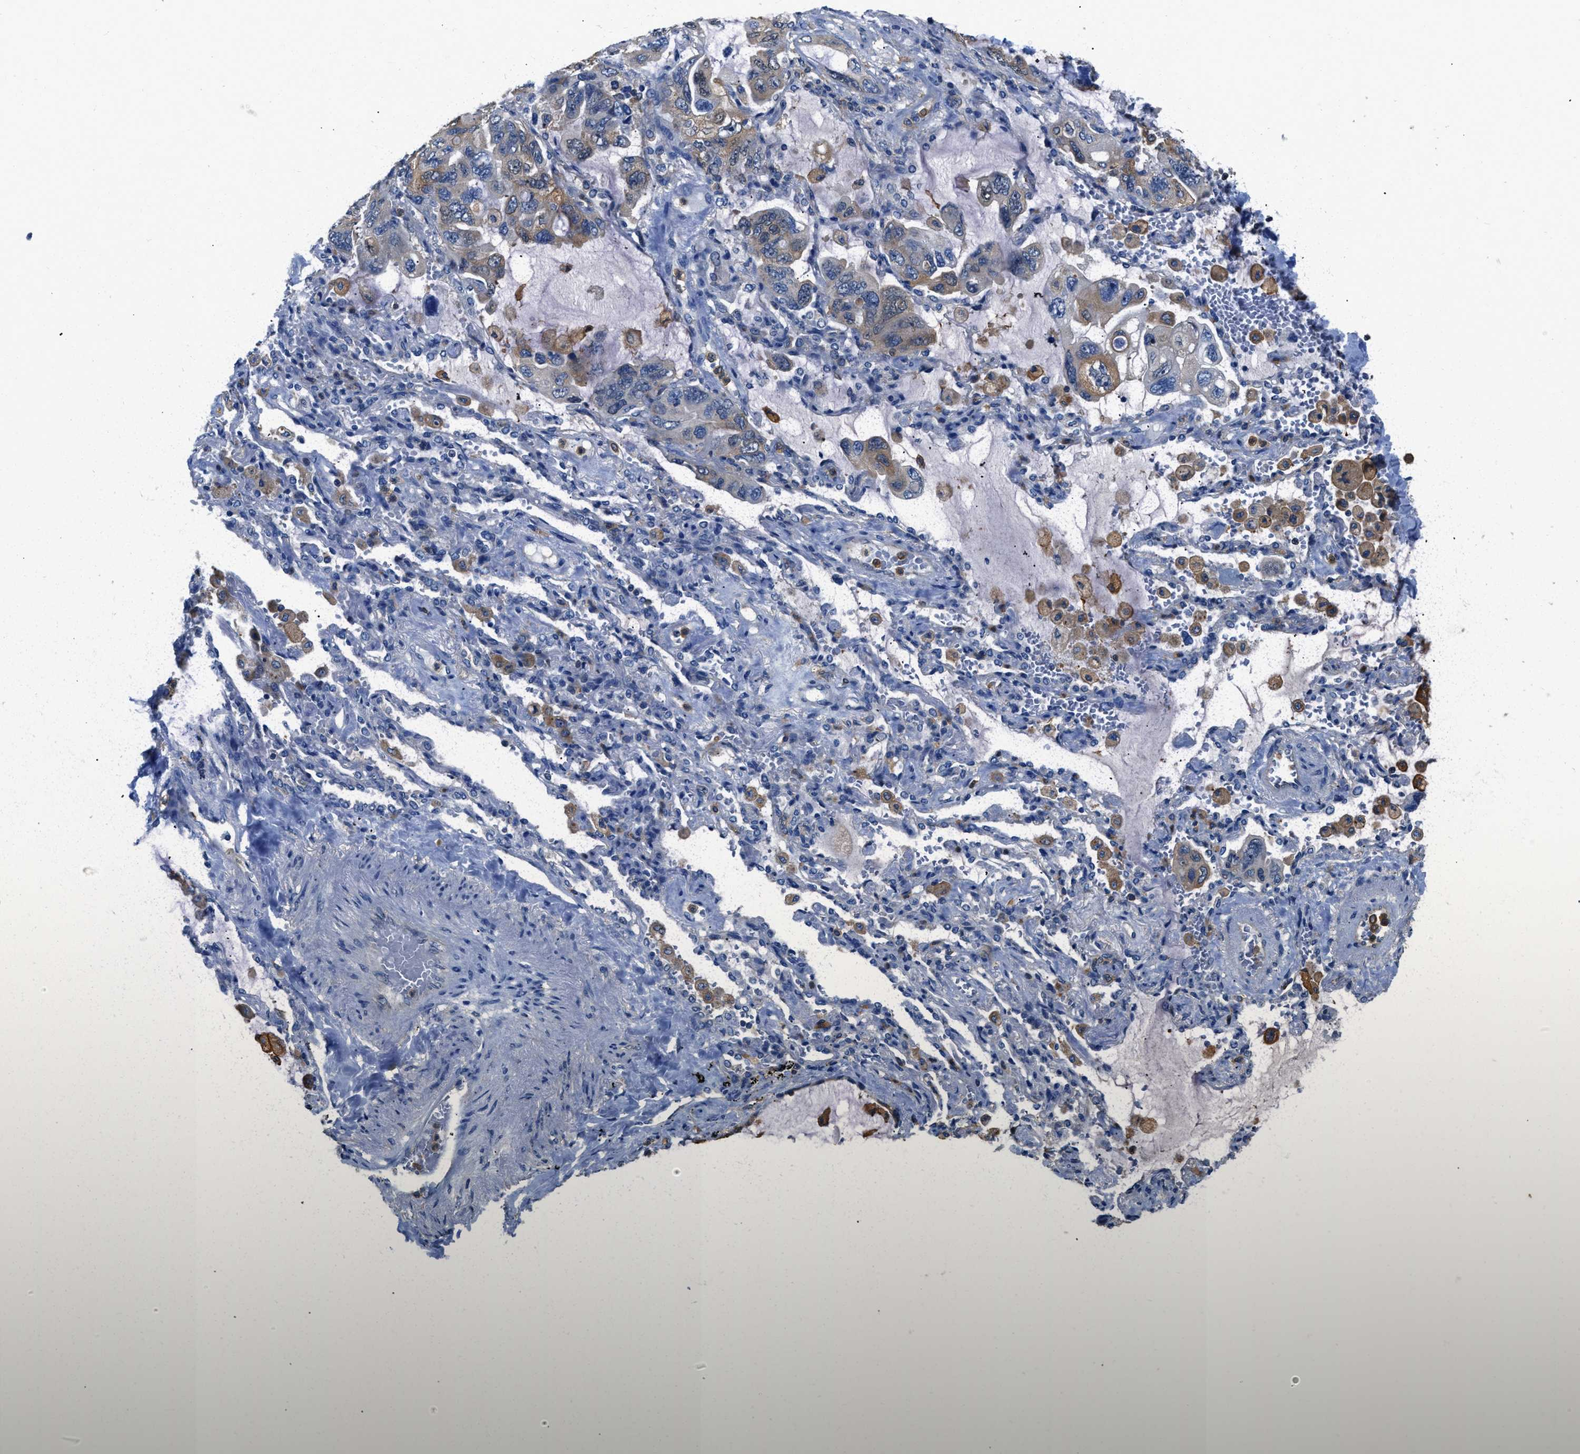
{"staining": {"intensity": "weak", "quantity": "<25%", "location": "cytoplasmic/membranous"}, "tissue": "lung cancer", "cell_type": "Tumor cells", "image_type": "cancer", "snomed": [{"axis": "morphology", "description": "Squamous cell carcinoma, NOS"}, {"axis": "topography", "description": "Lung"}], "caption": "High magnification brightfield microscopy of lung cancer stained with DAB (3,3'-diaminobenzidine) (brown) and counterstained with hematoxylin (blue): tumor cells show no significant positivity.", "gene": "PKM", "patient": {"sex": "female", "age": 73}}